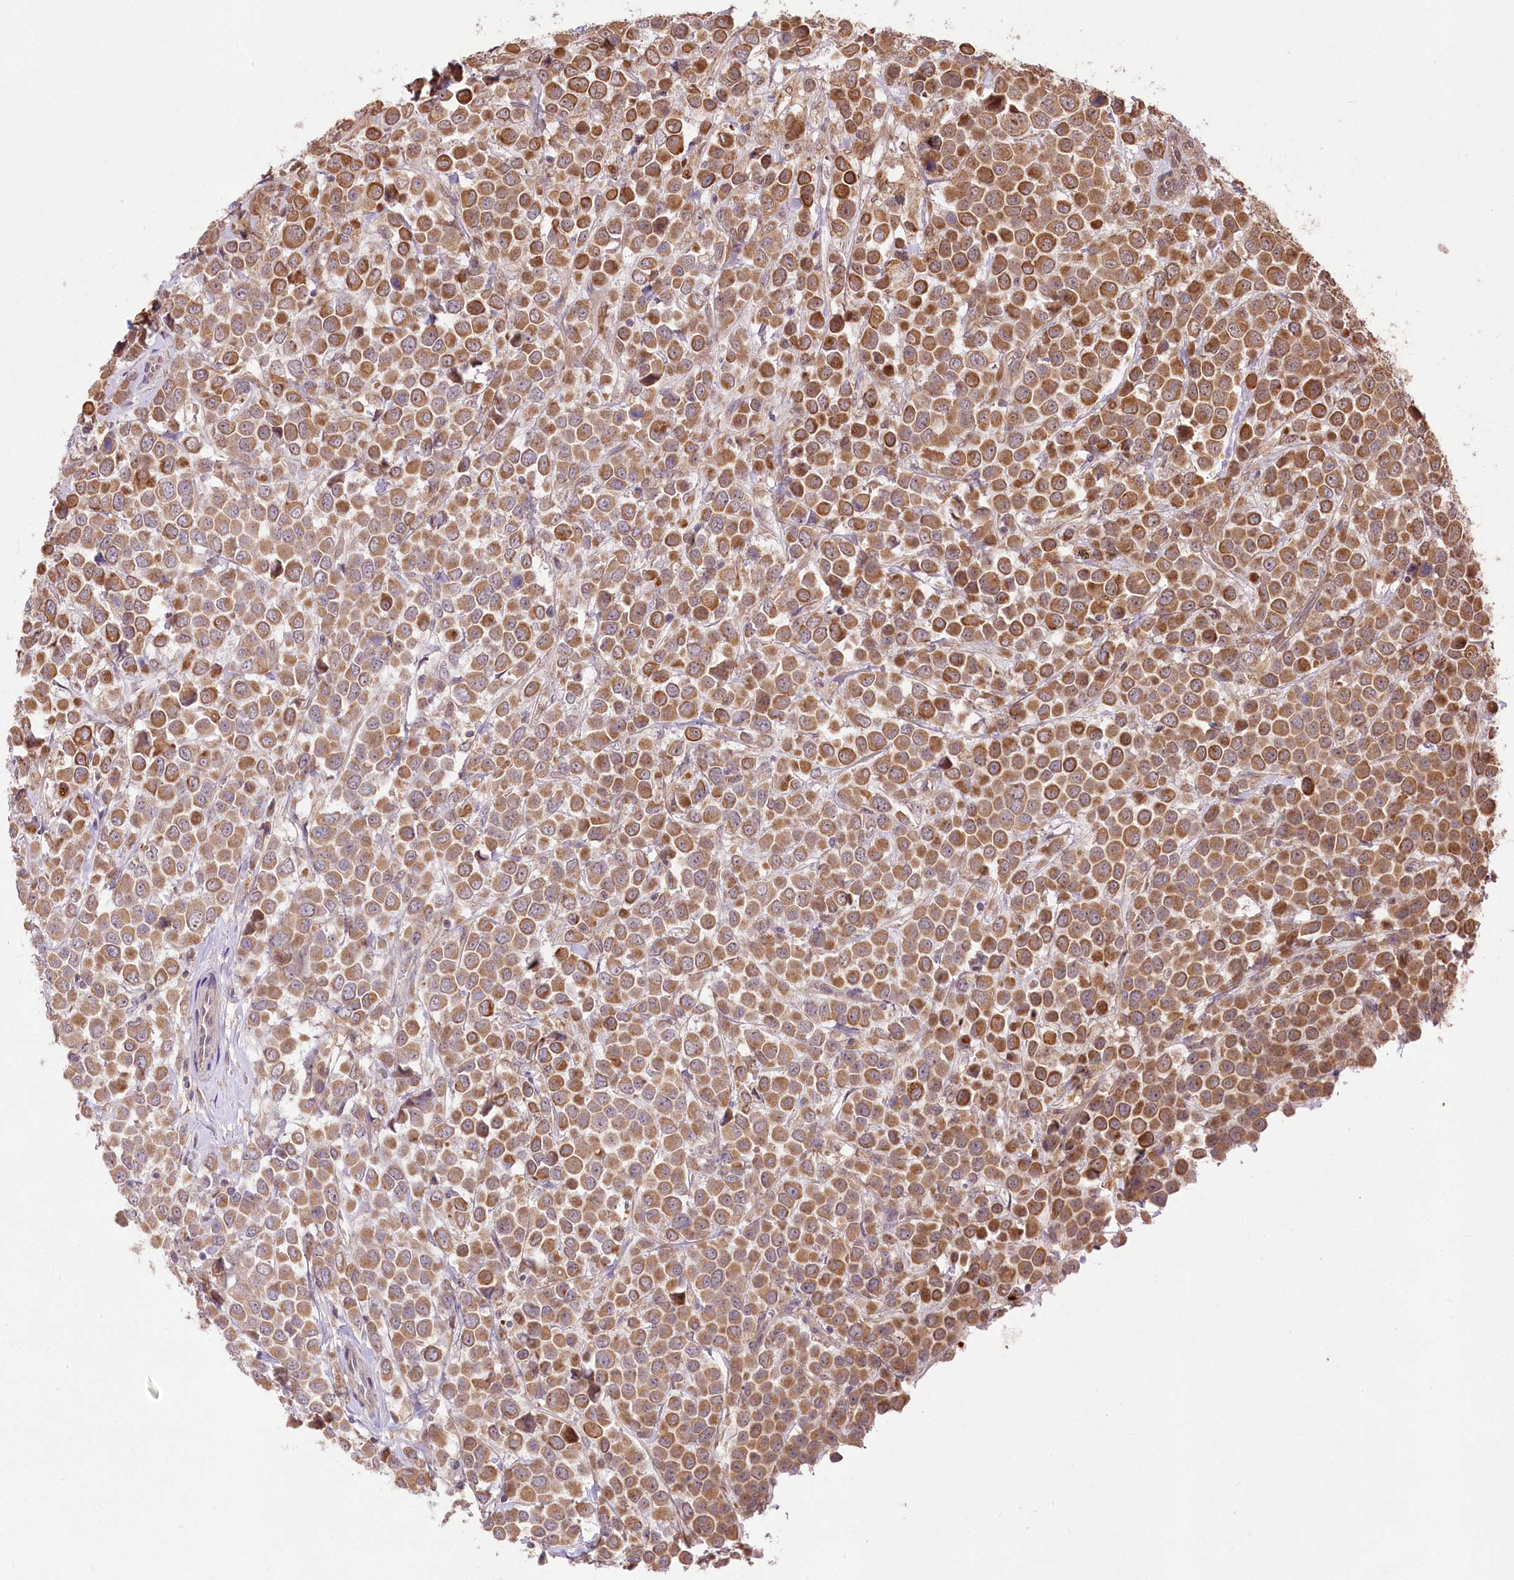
{"staining": {"intensity": "strong", "quantity": ">75%", "location": "cytoplasmic/membranous"}, "tissue": "breast cancer", "cell_type": "Tumor cells", "image_type": "cancer", "snomed": [{"axis": "morphology", "description": "Duct carcinoma"}, {"axis": "topography", "description": "Breast"}], "caption": "This histopathology image exhibits breast invasive ductal carcinoma stained with IHC to label a protein in brown. The cytoplasmic/membranous of tumor cells show strong positivity for the protein. Nuclei are counter-stained blue.", "gene": "HELT", "patient": {"sex": "female", "age": 61}}